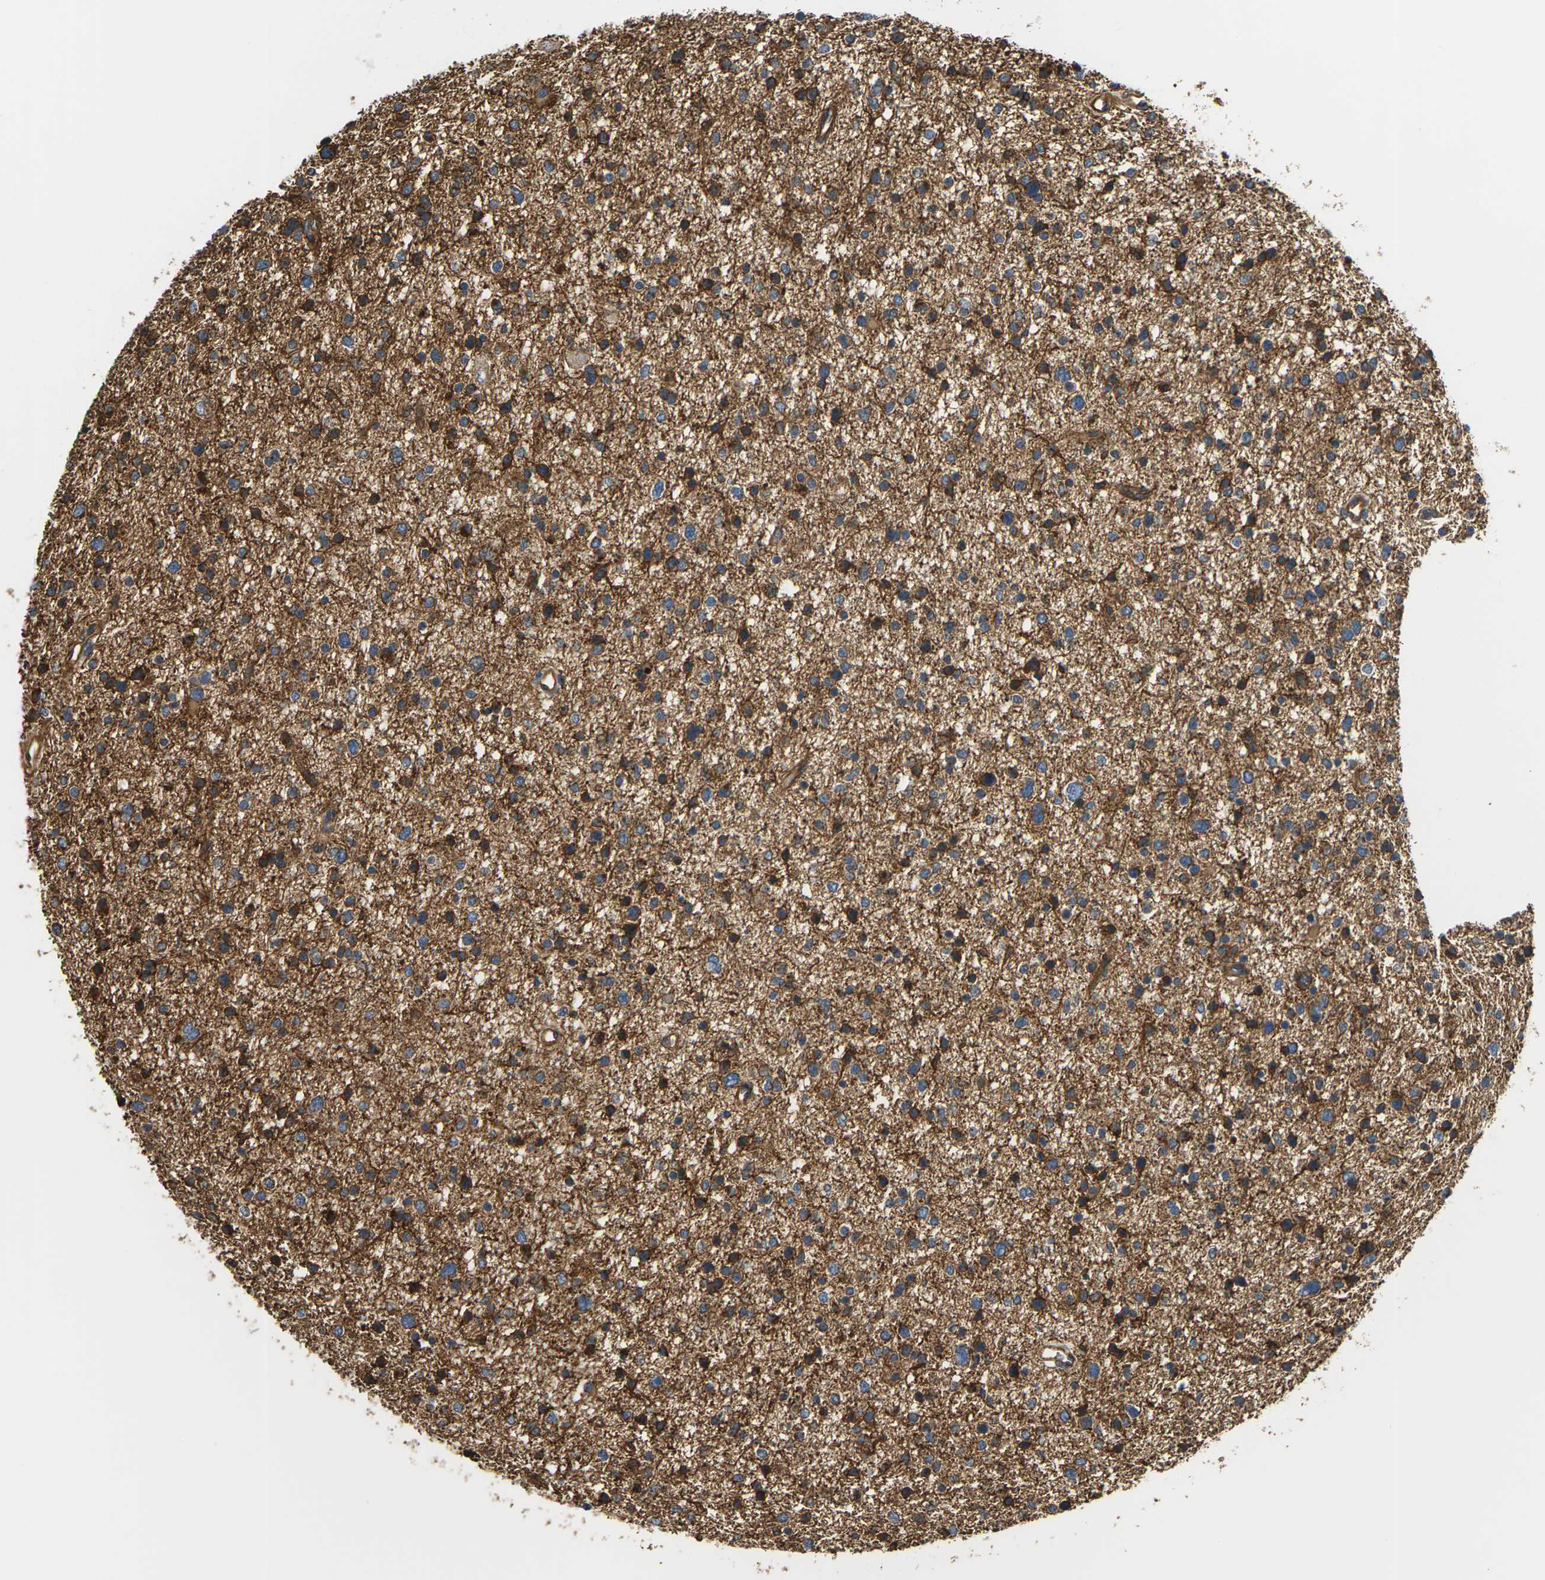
{"staining": {"intensity": "strong", "quantity": ">75%", "location": "cytoplasmic/membranous"}, "tissue": "glioma", "cell_type": "Tumor cells", "image_type": "cancer", "snomed": [{"axis": "morphology", "description": "Glioma, malignant, Low grade"}, {"axis": "topography", "description": "Brain"}], "caption": "Immunohistochemical staining of human glioma shows strong cytoplasmic/membranous protein expression in approximately >75% of tumor cells.", "gene": "PCDHB4", "patient": {"sex": "female", "age": 37}}